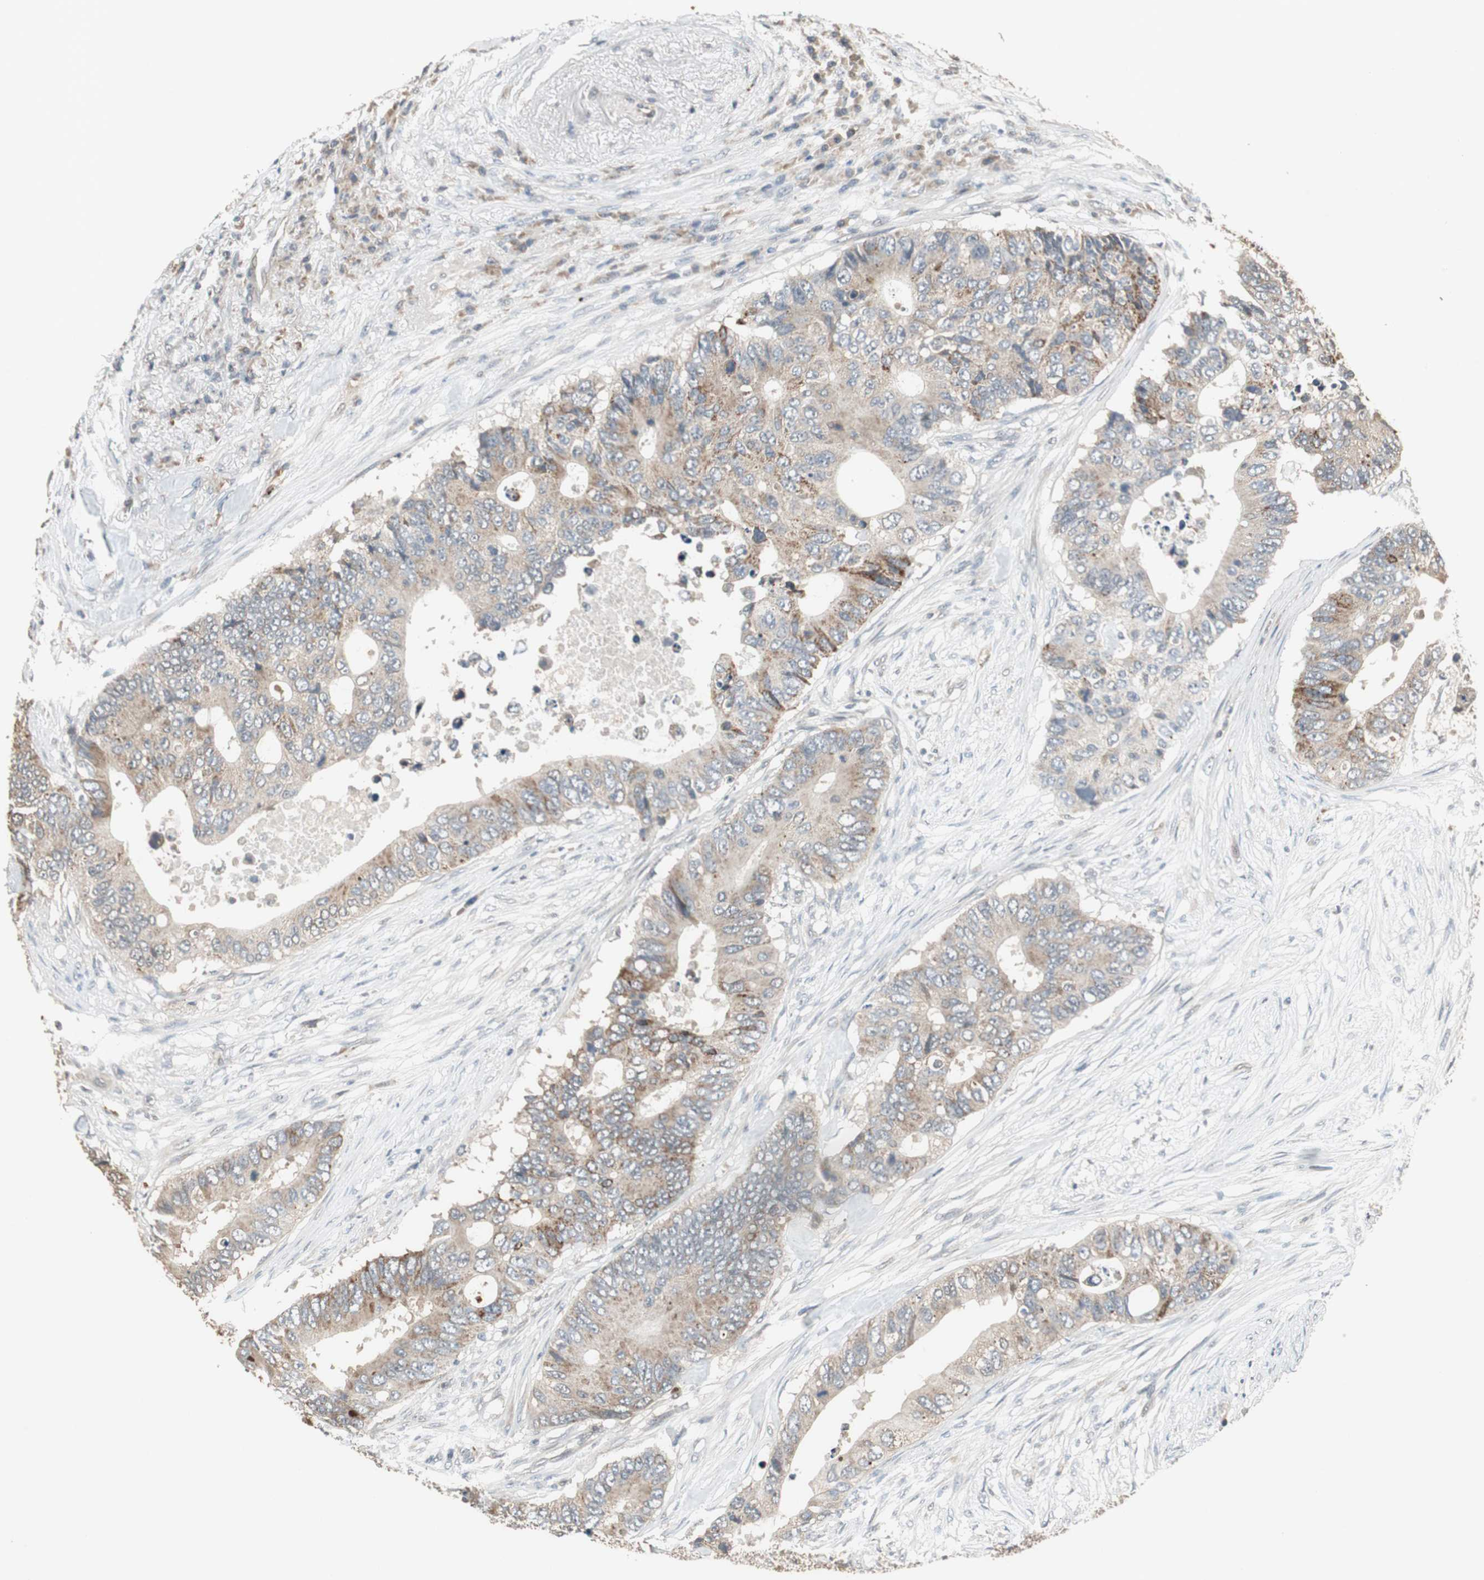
{"staining": {"intensity": "weak", "quantity": "25%-75%", "location": "cytoplasmic/membranous"}, "tissue": "colorectal cancer", "cell_type": "Tumor cells", "image_type": "cancer", "snomed": [{"axis": "morphology", "description": "Adenocarcinoma, NOS"}, {"axis": "topography", "description": "Colon"}], "caption": "Human colorectal adenocarcinoma stained with a brown dye shows weak cytoplasmic/membranous positive positivity in about 25%-75% of tumor cells.", "gene": "PI4KB", "patient": {"sex": "male", "age": 71}}